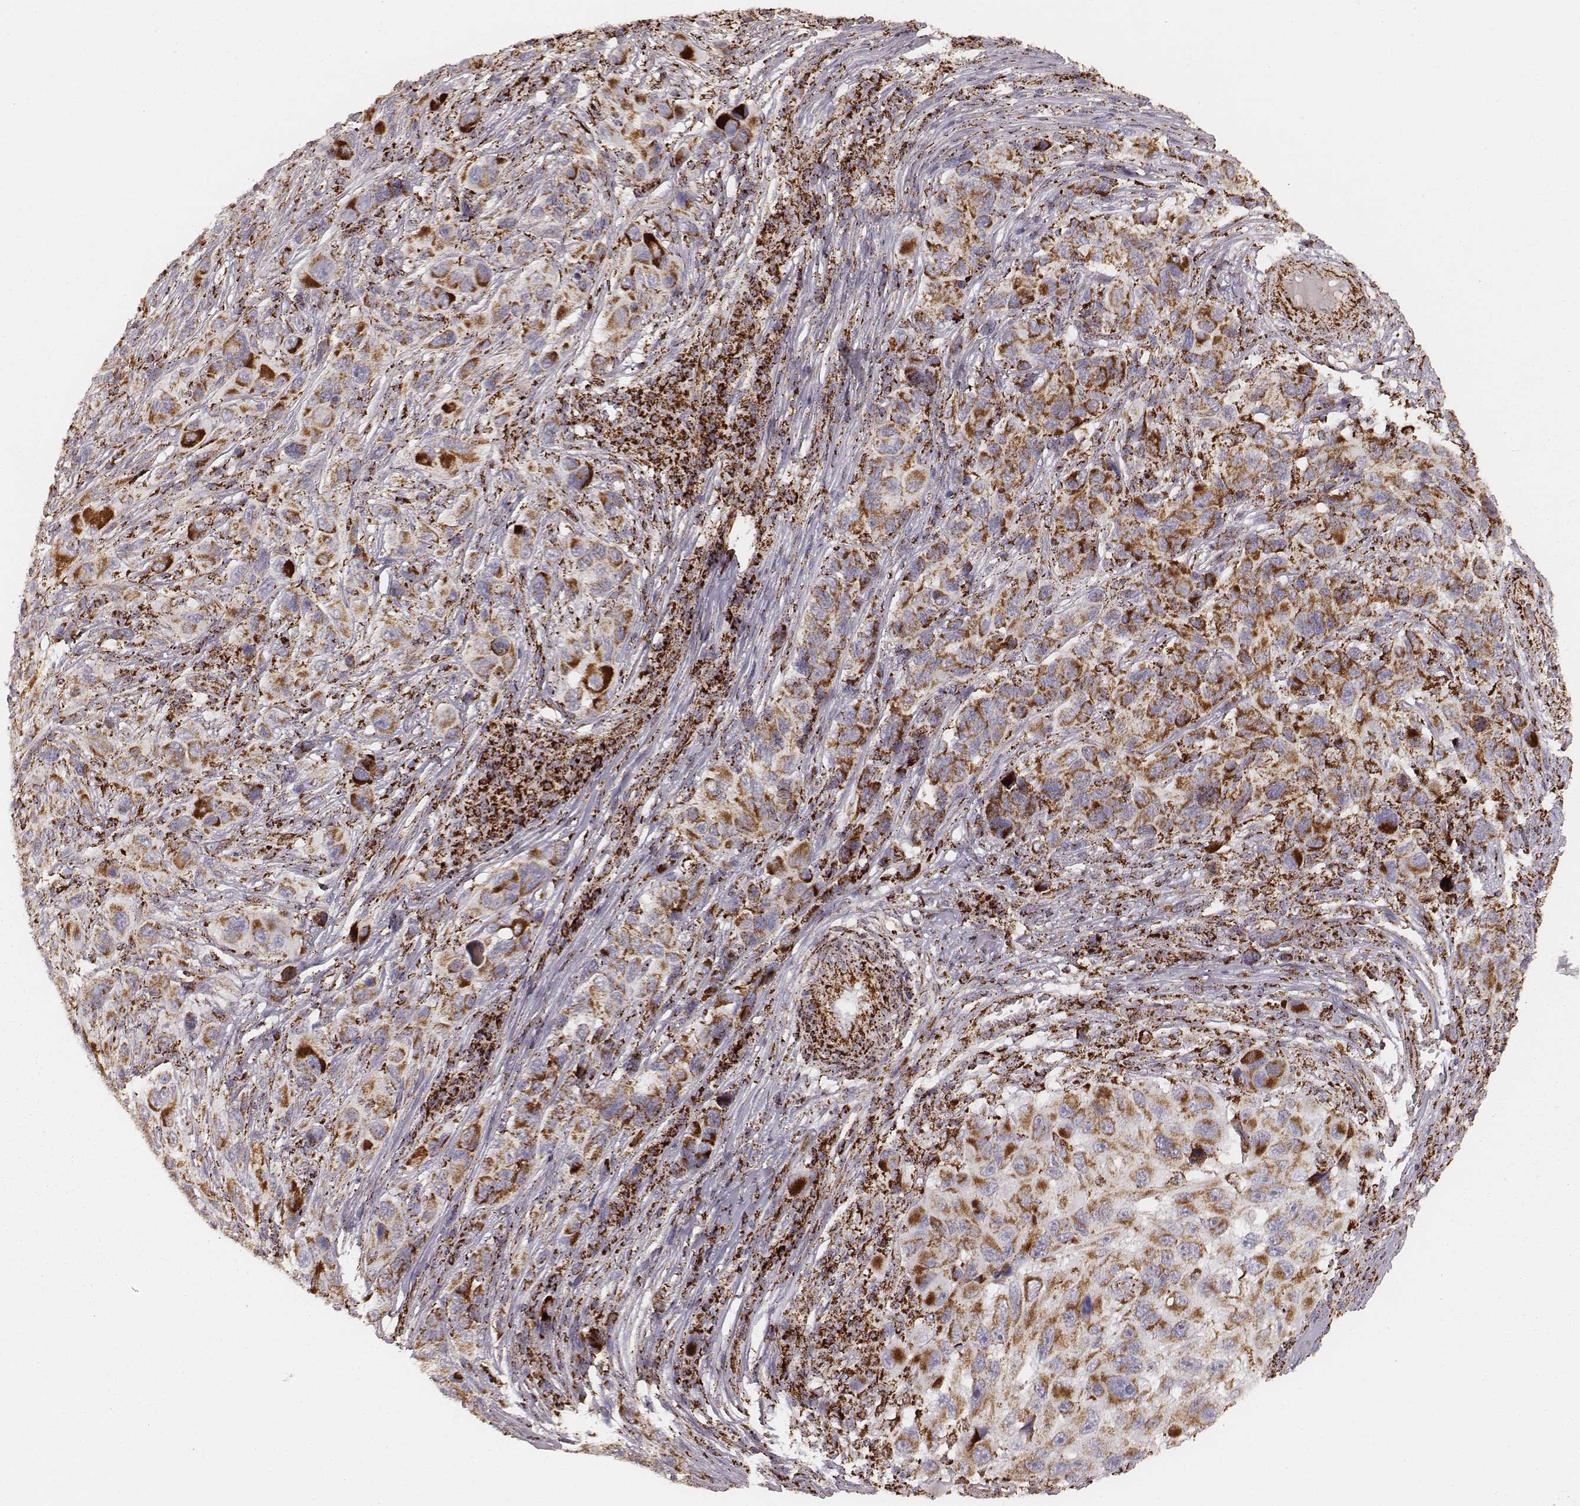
{"staining": {"intensity": "strong", "quantity": ">75%", "location": "cytoplasmic/membranous"}, "tissue": "melanoma", "cell_type": "Tumor cells", "image_type": "cancer", "snomed": [{"axis": "morphology", "description": "Malignant melanoma, NOS"}, {"axis": "topography", "description": "Skin"}], "caption": "Human melanoma stained with a brown dye exhibits strong cytoplasmic/membranous positive staining in approximately >75% of tumor cells.", "gene": "CS", "patient": {"sex": "male", "age": 53}}